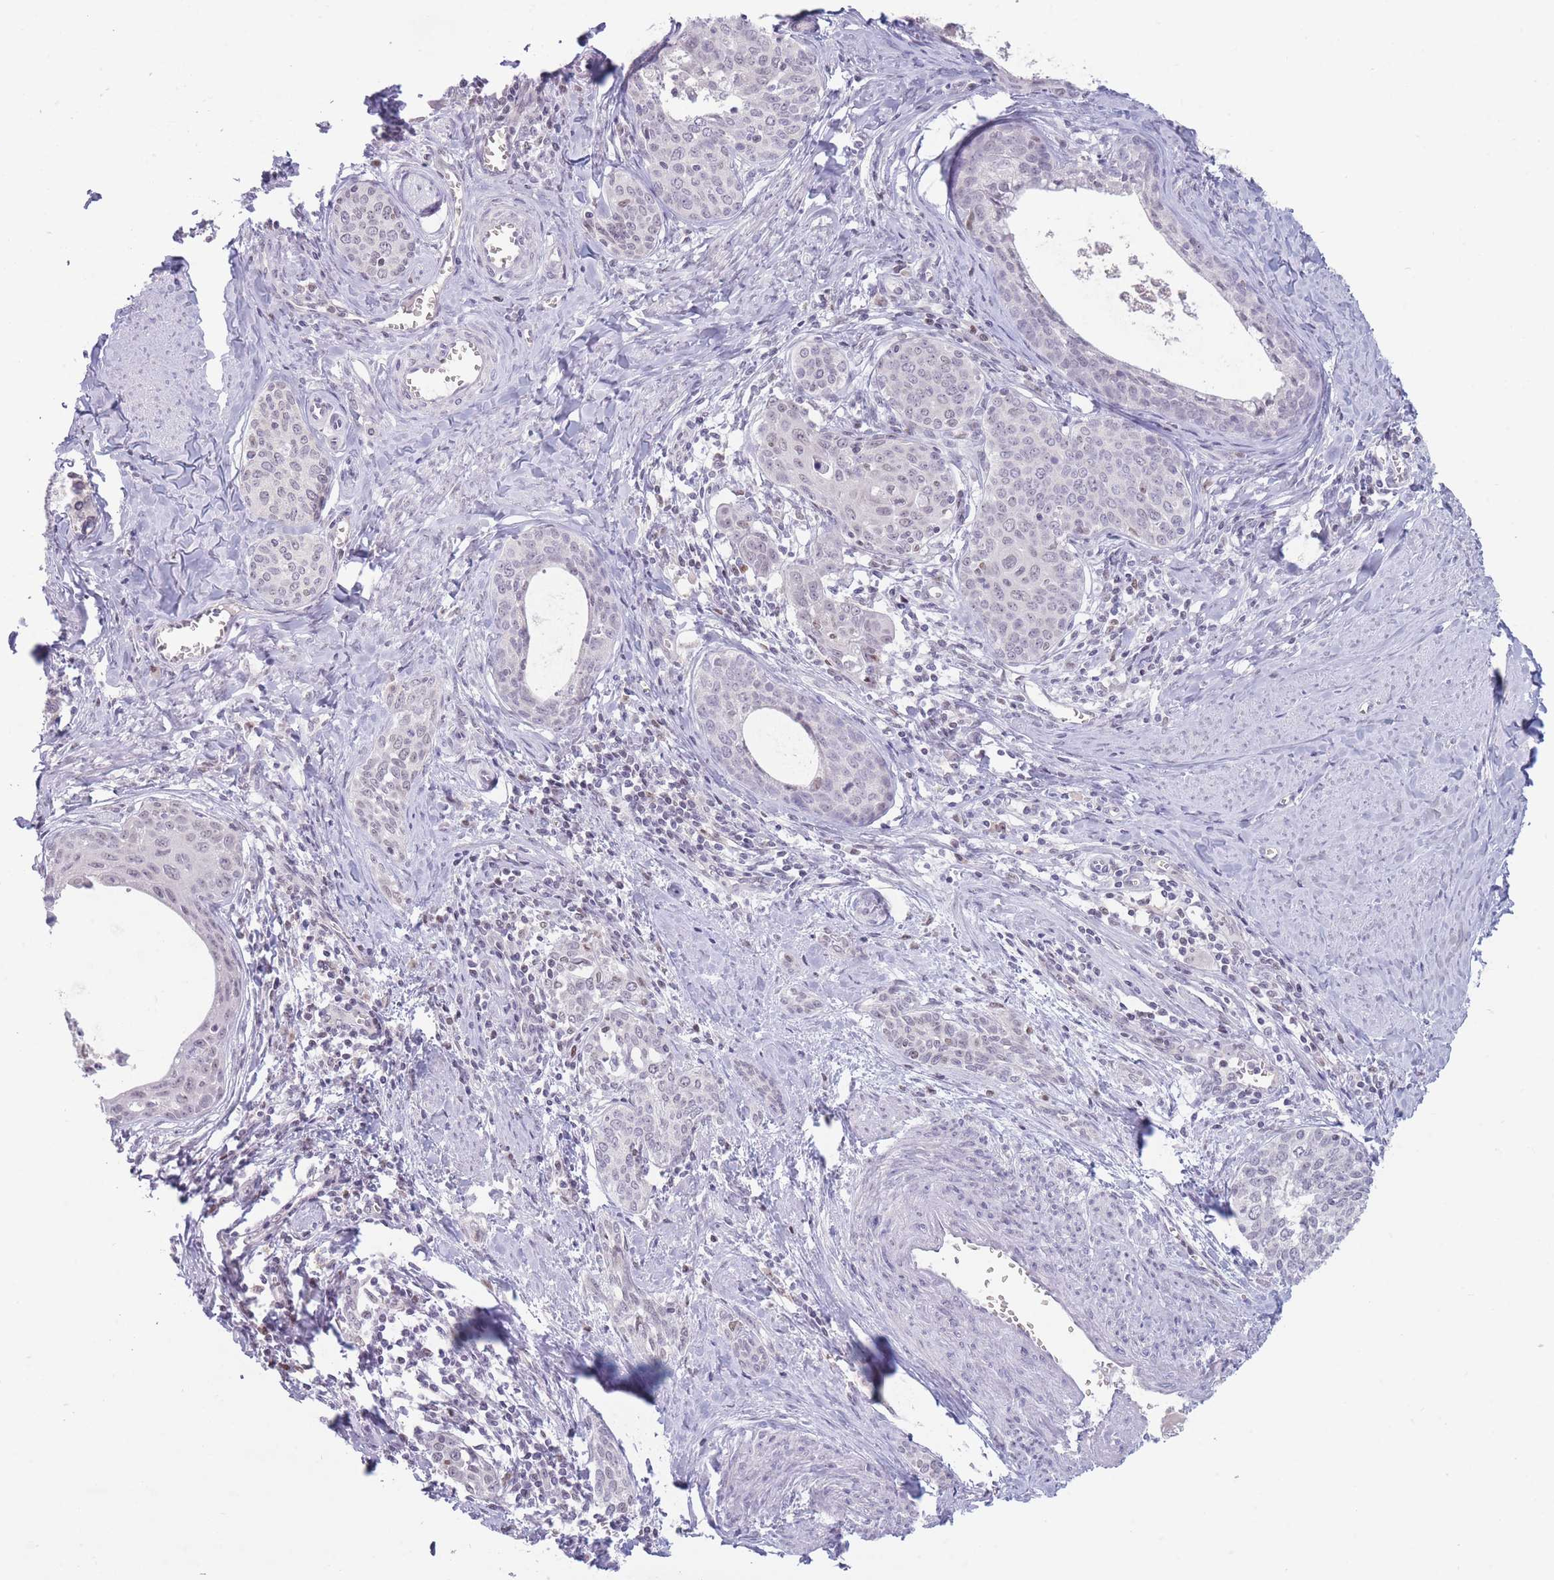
{"staining": {"intensity": "negative", "quantity": "none", "location": "none"}, "tissue": "cervical cancer", "cell_type": "Tumor cells", "image_type": "cancer", "snomed": [{"axis": "morphology", "description": "Squamous cell carcinoma, NOS"}, {"axis": "morphology", "description": "Adenocarcinoma, NOS"}, {"axis": "topography", "description": "Cervix"}], "caption": "Photomicrograph shows no significant protein positivity in tumor cells of cervical adenocarcinoma.", "gene": "ARID3B", "patient": {"sex": "female", "age": 52}}